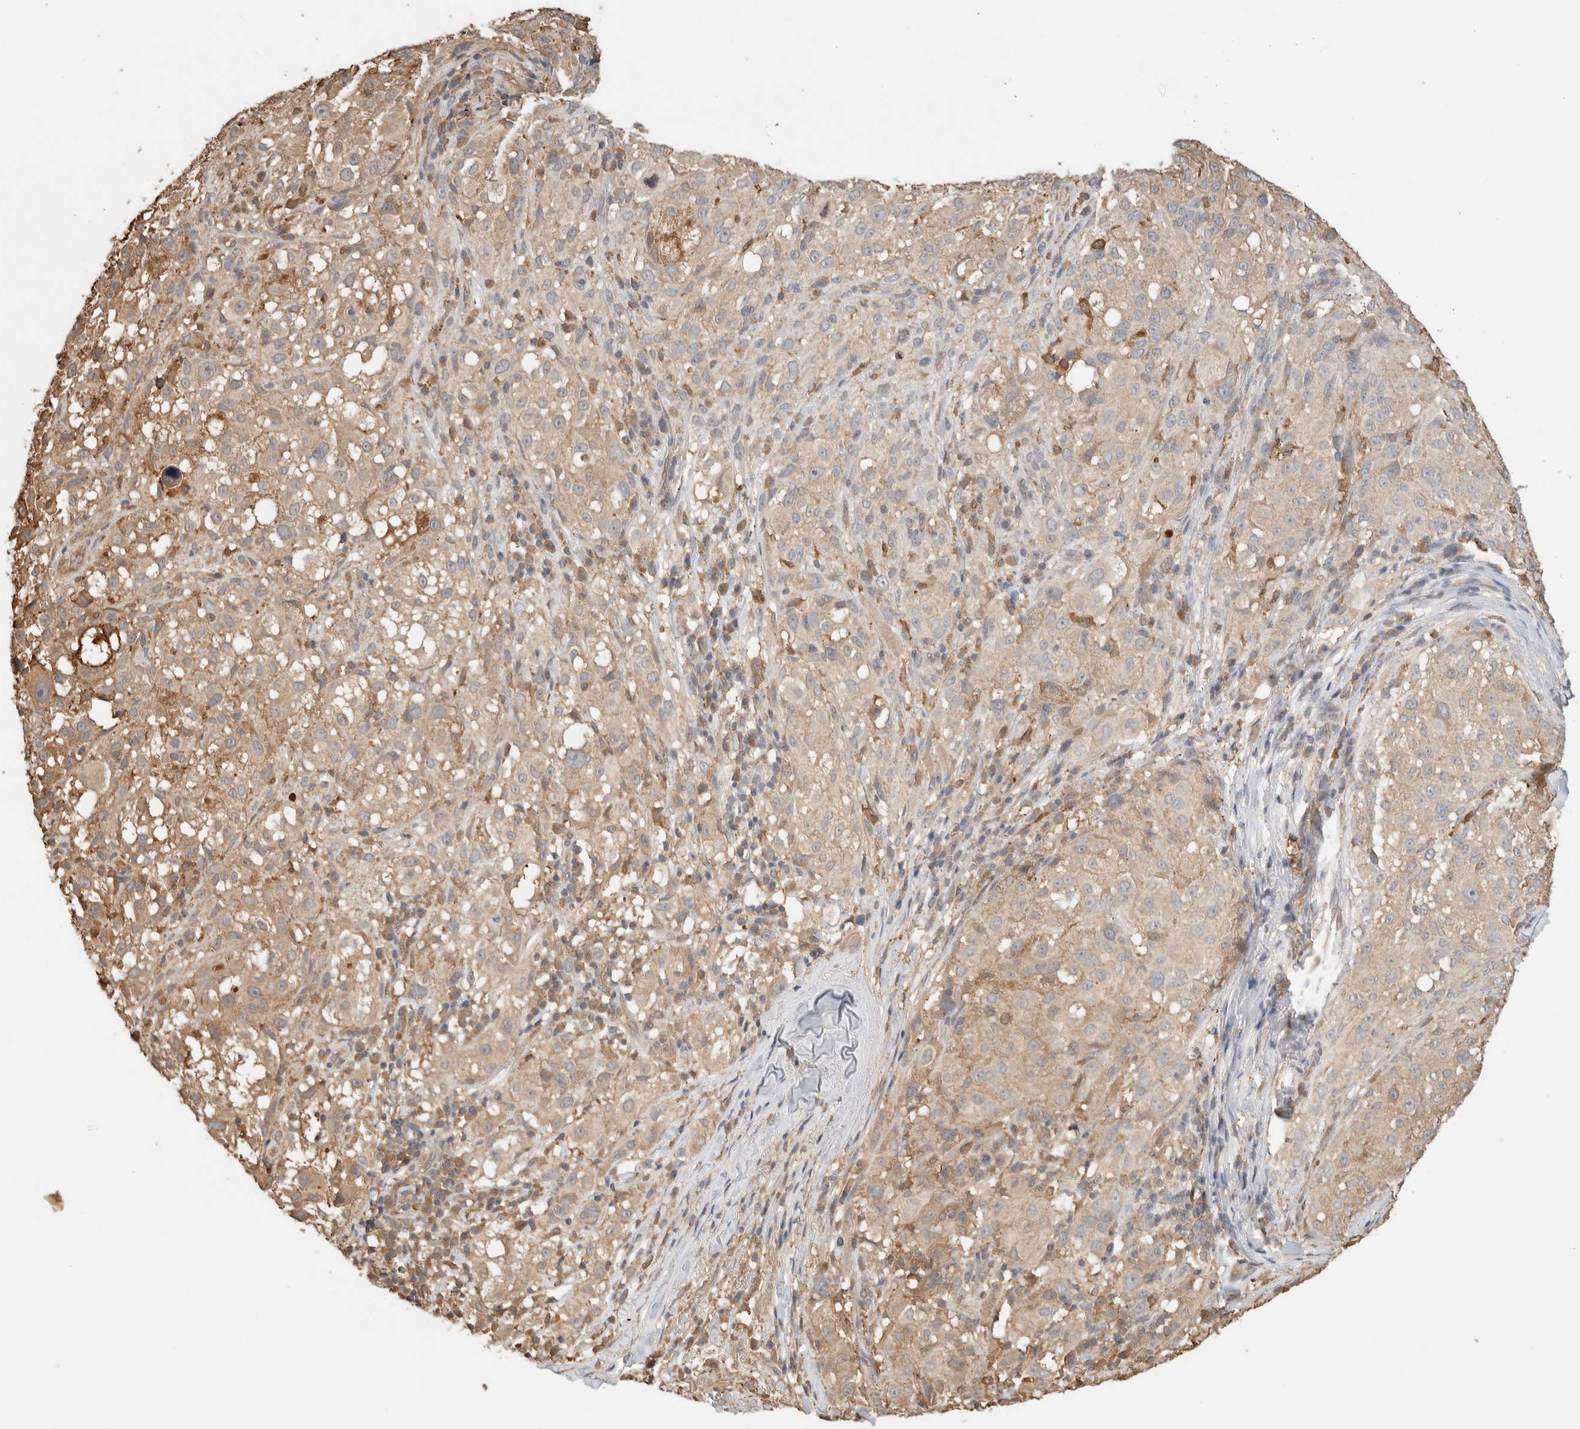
{"staining": {"intensity": "weak", "quantity": "25%-75%", "location": "cytoplasmic/membranous"}, "tissue": "melanoma", "cell_type": "Tumor cells", "image_type": "cancer", "snomed": [{"axis": "morphology", "description": "Necrosis, NOS"}, {"axis": "morphology", "description": "Malignant melanoma, NOS"}, {"axis": "topography", "description": "Skin"}], "caption": "The histopathology image shows immunohistochemical staining of melanoma. There is weak cytoplasmic/membranous staining is identified in approximately 25%-75% of tumor cells.", "gene": "YWHAH", "patient": {"sex": "female", "age": 87}}